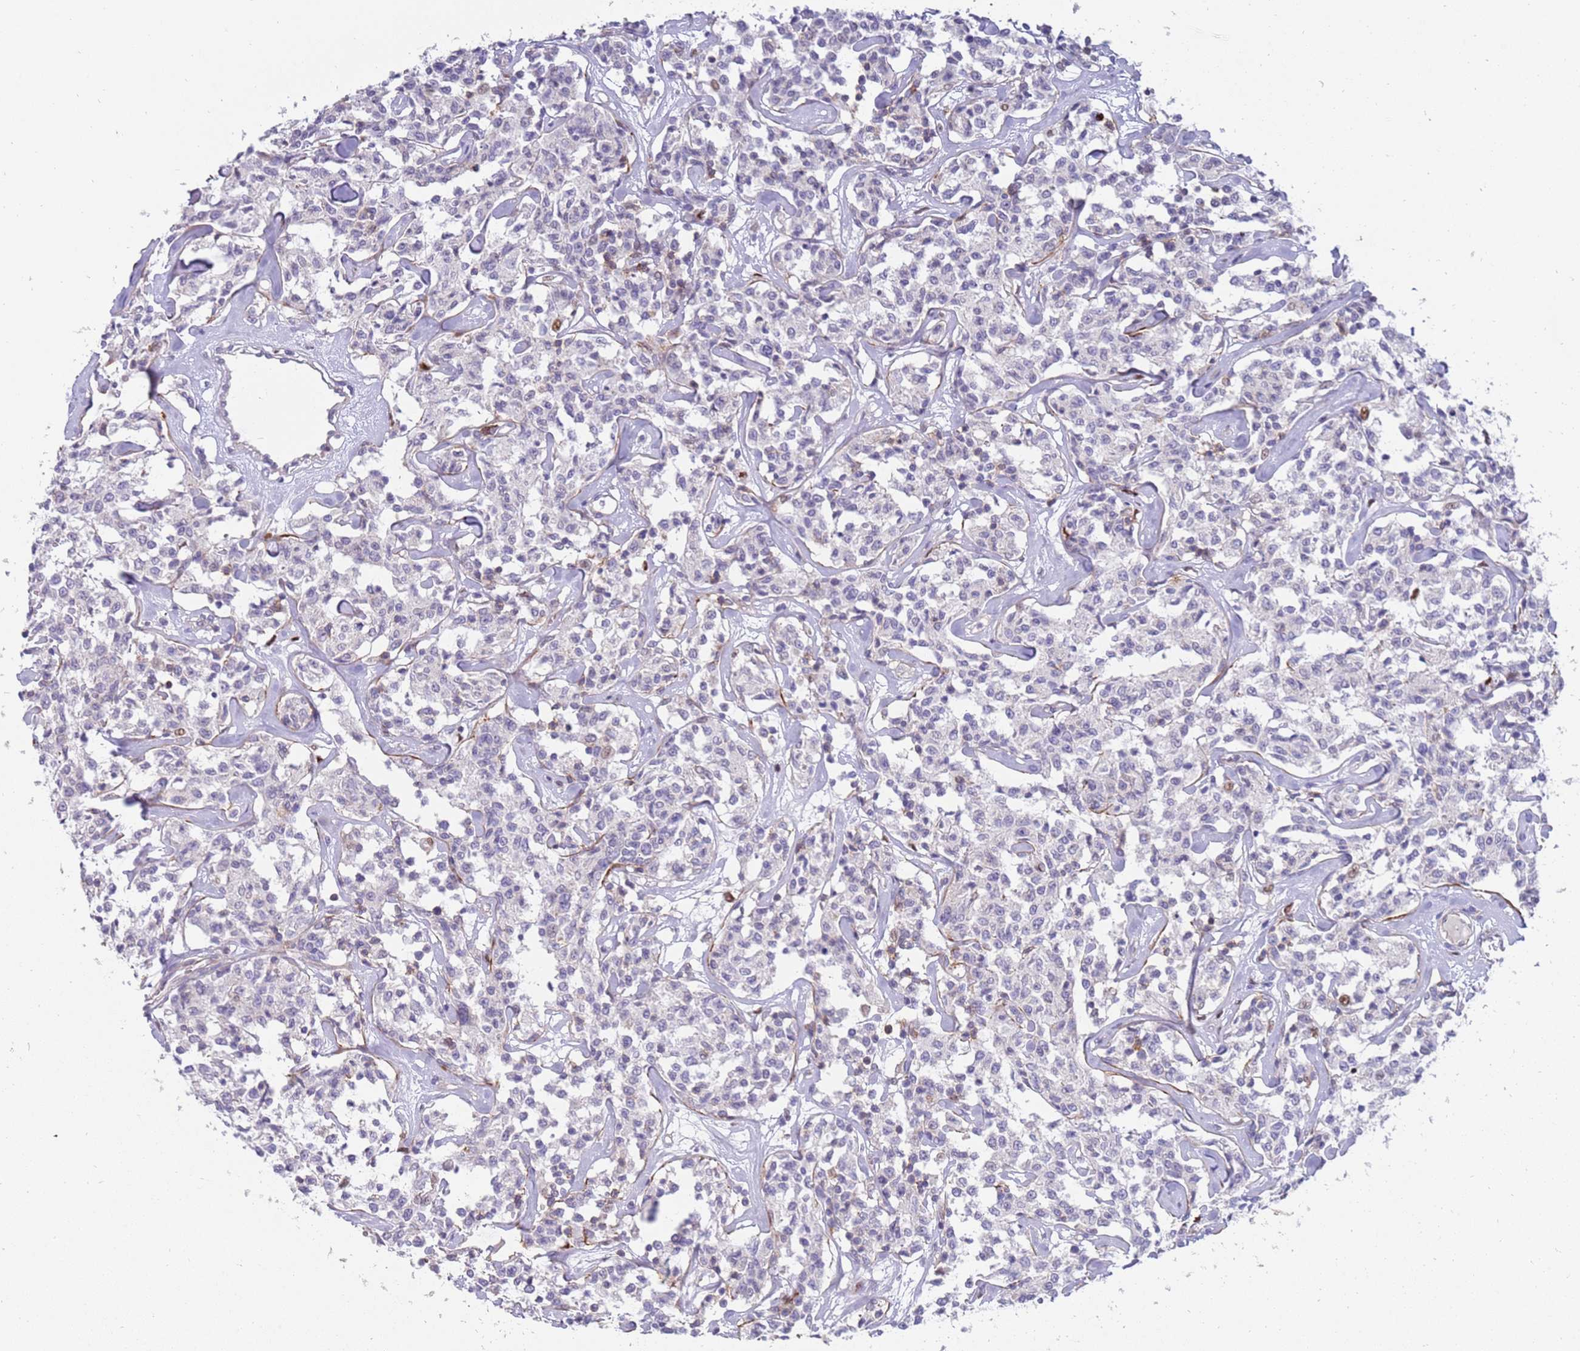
{"staining": {"intensity": "negative", "quantity": "none", "location": "none"}, "tissue": "lymphoma", "cell_type": "Tumor cells", "image_type": "cancer", "snomed": [{"axis": "morphology", "description": "Malignant lymphoma, non-Hodgkin's type, Low grade"}, {"axis": "topography", "description": "Small intestine"}], "caption": "Immunohistochemistry of human malignant lymphoma, non-Hodgkin's type (low-grade) shows no staining in tumor cells. Nuclei are stained in blue.", "gene": "STK25", "patient": {"sex": "female", "age": 59}}